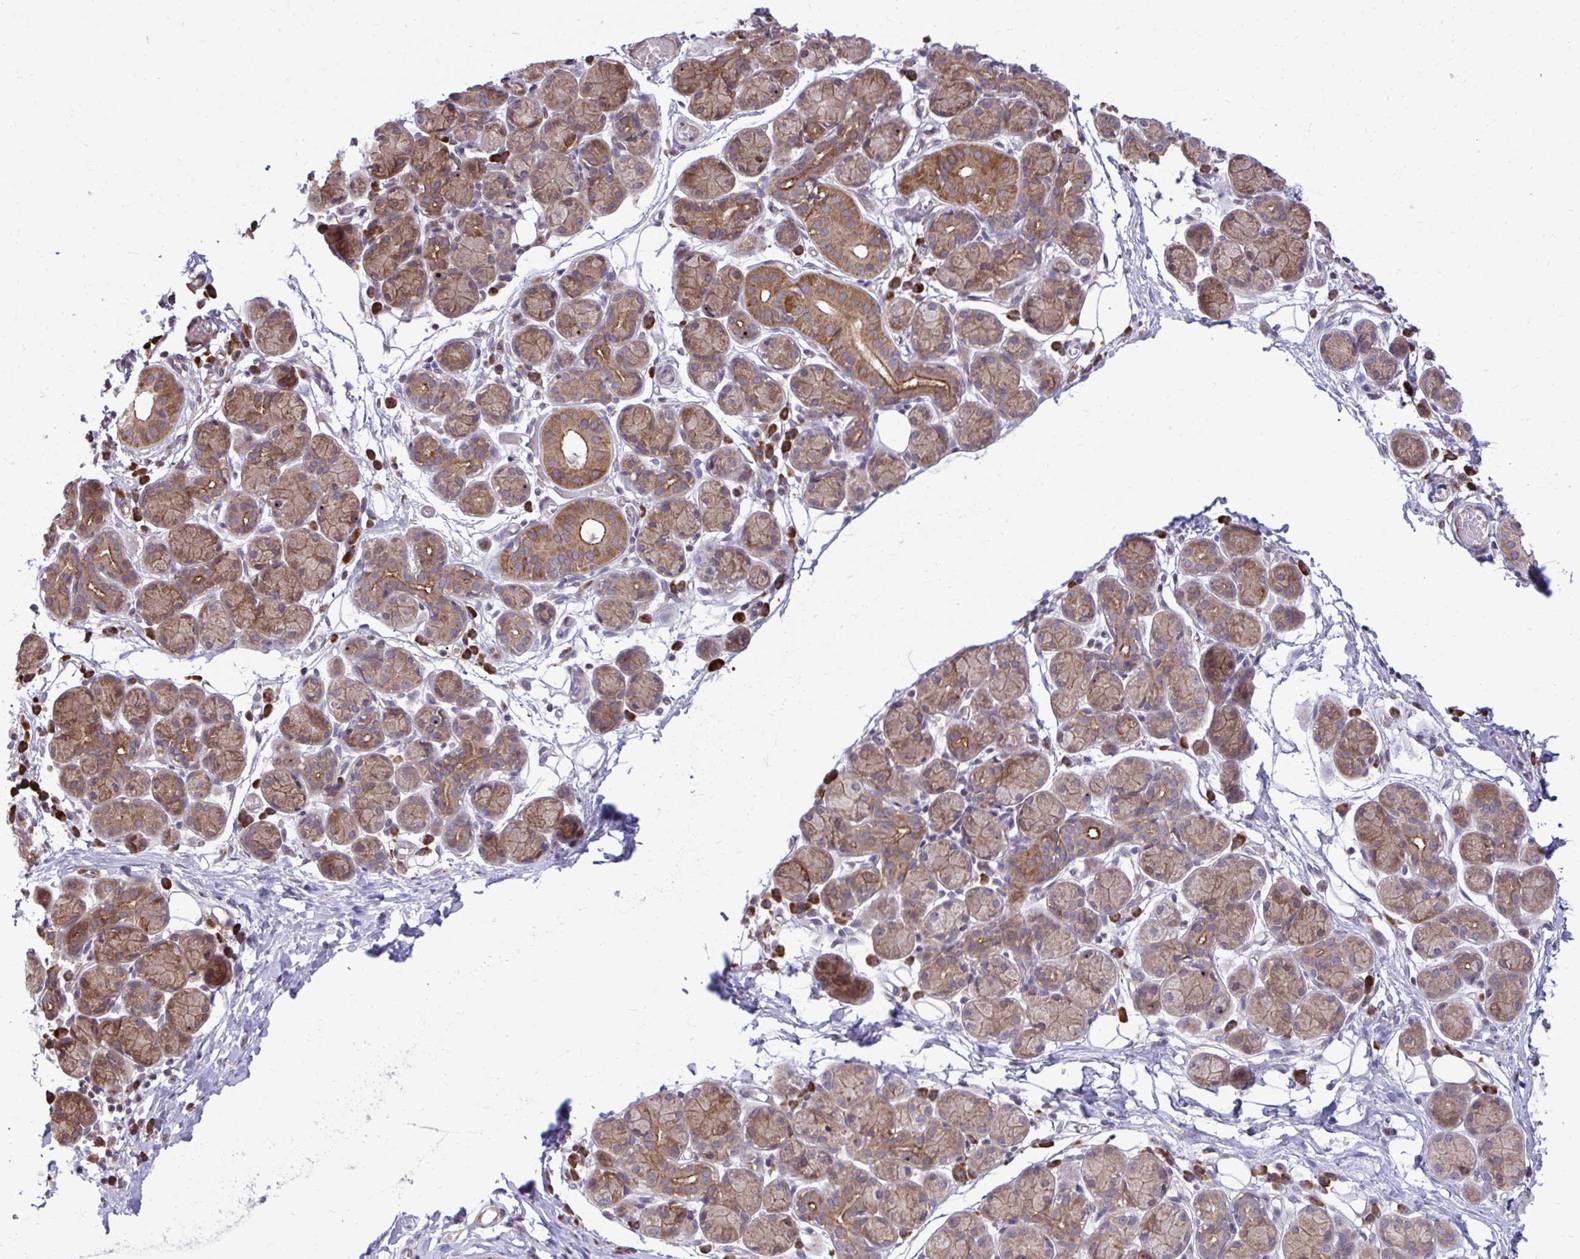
{"staining": {"intensity": "moderate", "quantity": "25%-75%", "location": "cytoplasmic/membranous"}, "tissue": "salivary gland", "cell_type": "Glandular cells", "image_type": "normal", "snomed": [{"axis": "morphology", "description": "Normal tissue, NOS"}, {"axis": "morphology", "description": "Inflammation, NOS"}, {"axis": "topography", "description": "Lymph node"}, {"axis": "topography", "description": "Salivary gland"}], "caption": "Protein staining of normal salivary gland reveals moderate cytoplasmic/membranous positivity in approximately 25%-75% of glandular cells. (brown staining indicates protein expression, while blue staining denotes nuclei).", "gene": "METTL9", "patient": {"sex": "male", "age": 3}}